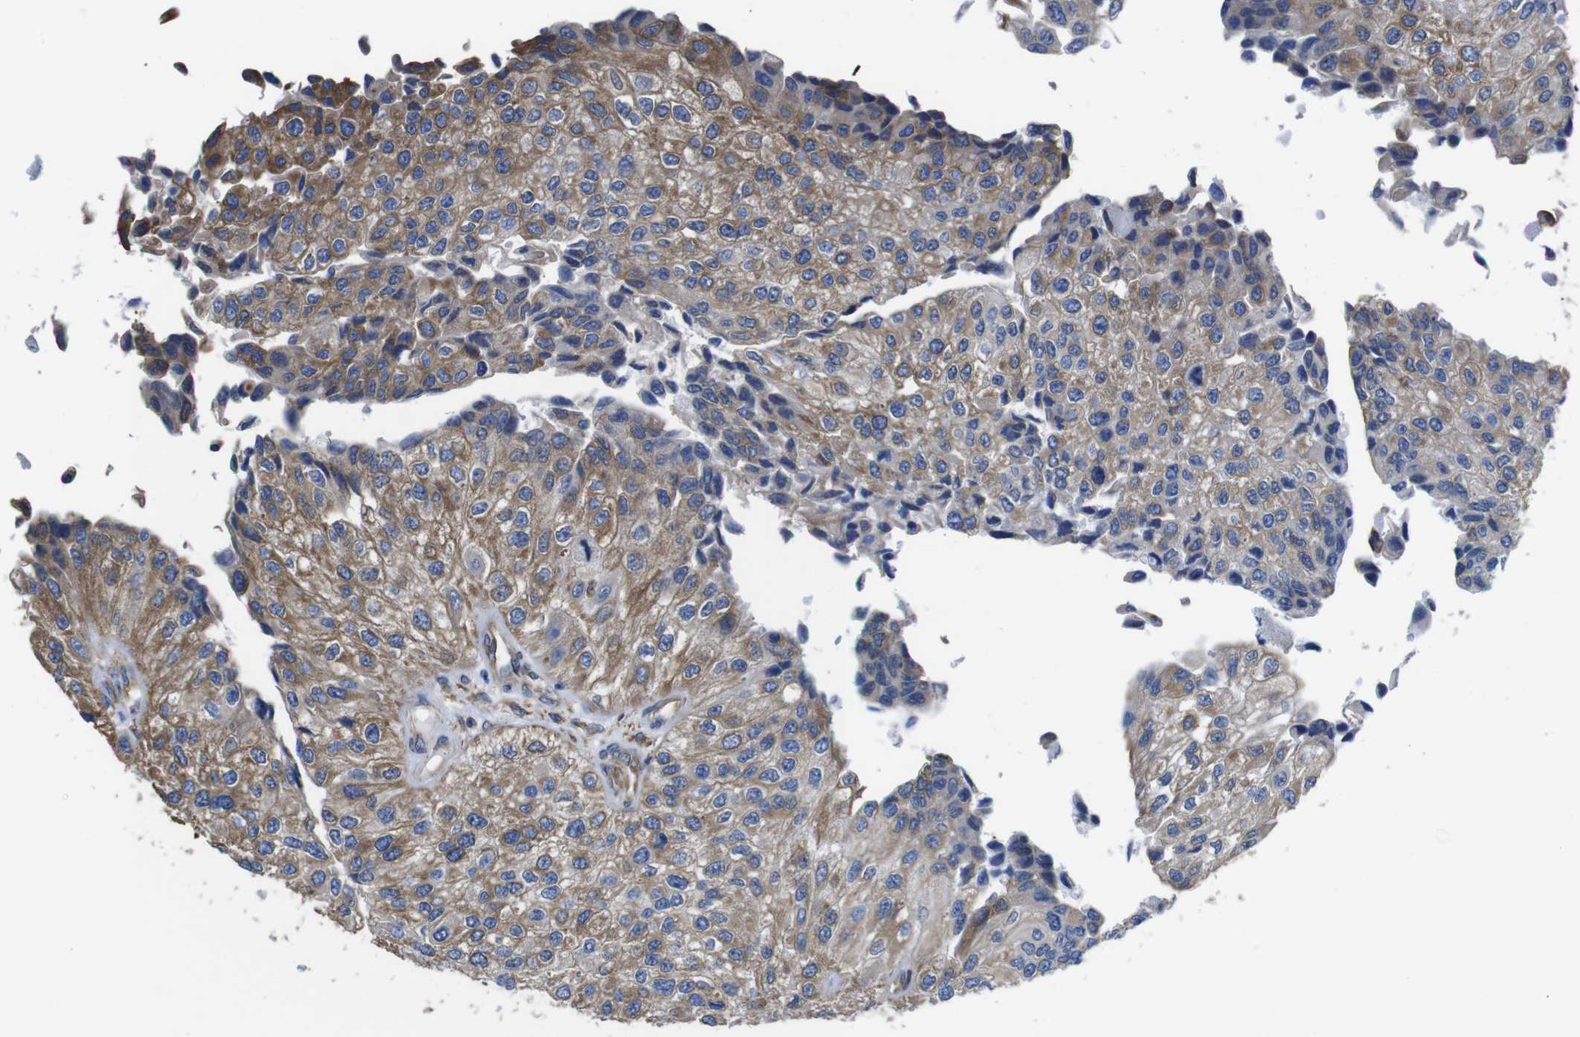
{"staining": {"intensity": "moderate", "quantity": ">75%", "location": "cytoplasmic/membranous"}, "tissue": "urothelial cancer", "cell_type": "Tumor cells", "image_type": "cancer", "snomed": [{"axis": "morphology", "description": "Urothelial carcinoma, High grade"}, {"axis": "topography", "description": "Kidney"}, {"axis": "topography", "description": "Urinary bladder"}], "caption": "Moderate cytoplasmic/membranous staining is appreciated in approximately >75% of tumor cells in high-grade urothelial carcinoma.", "gene": "PPIB", "patient": {"sex": "male", "age": 77}}